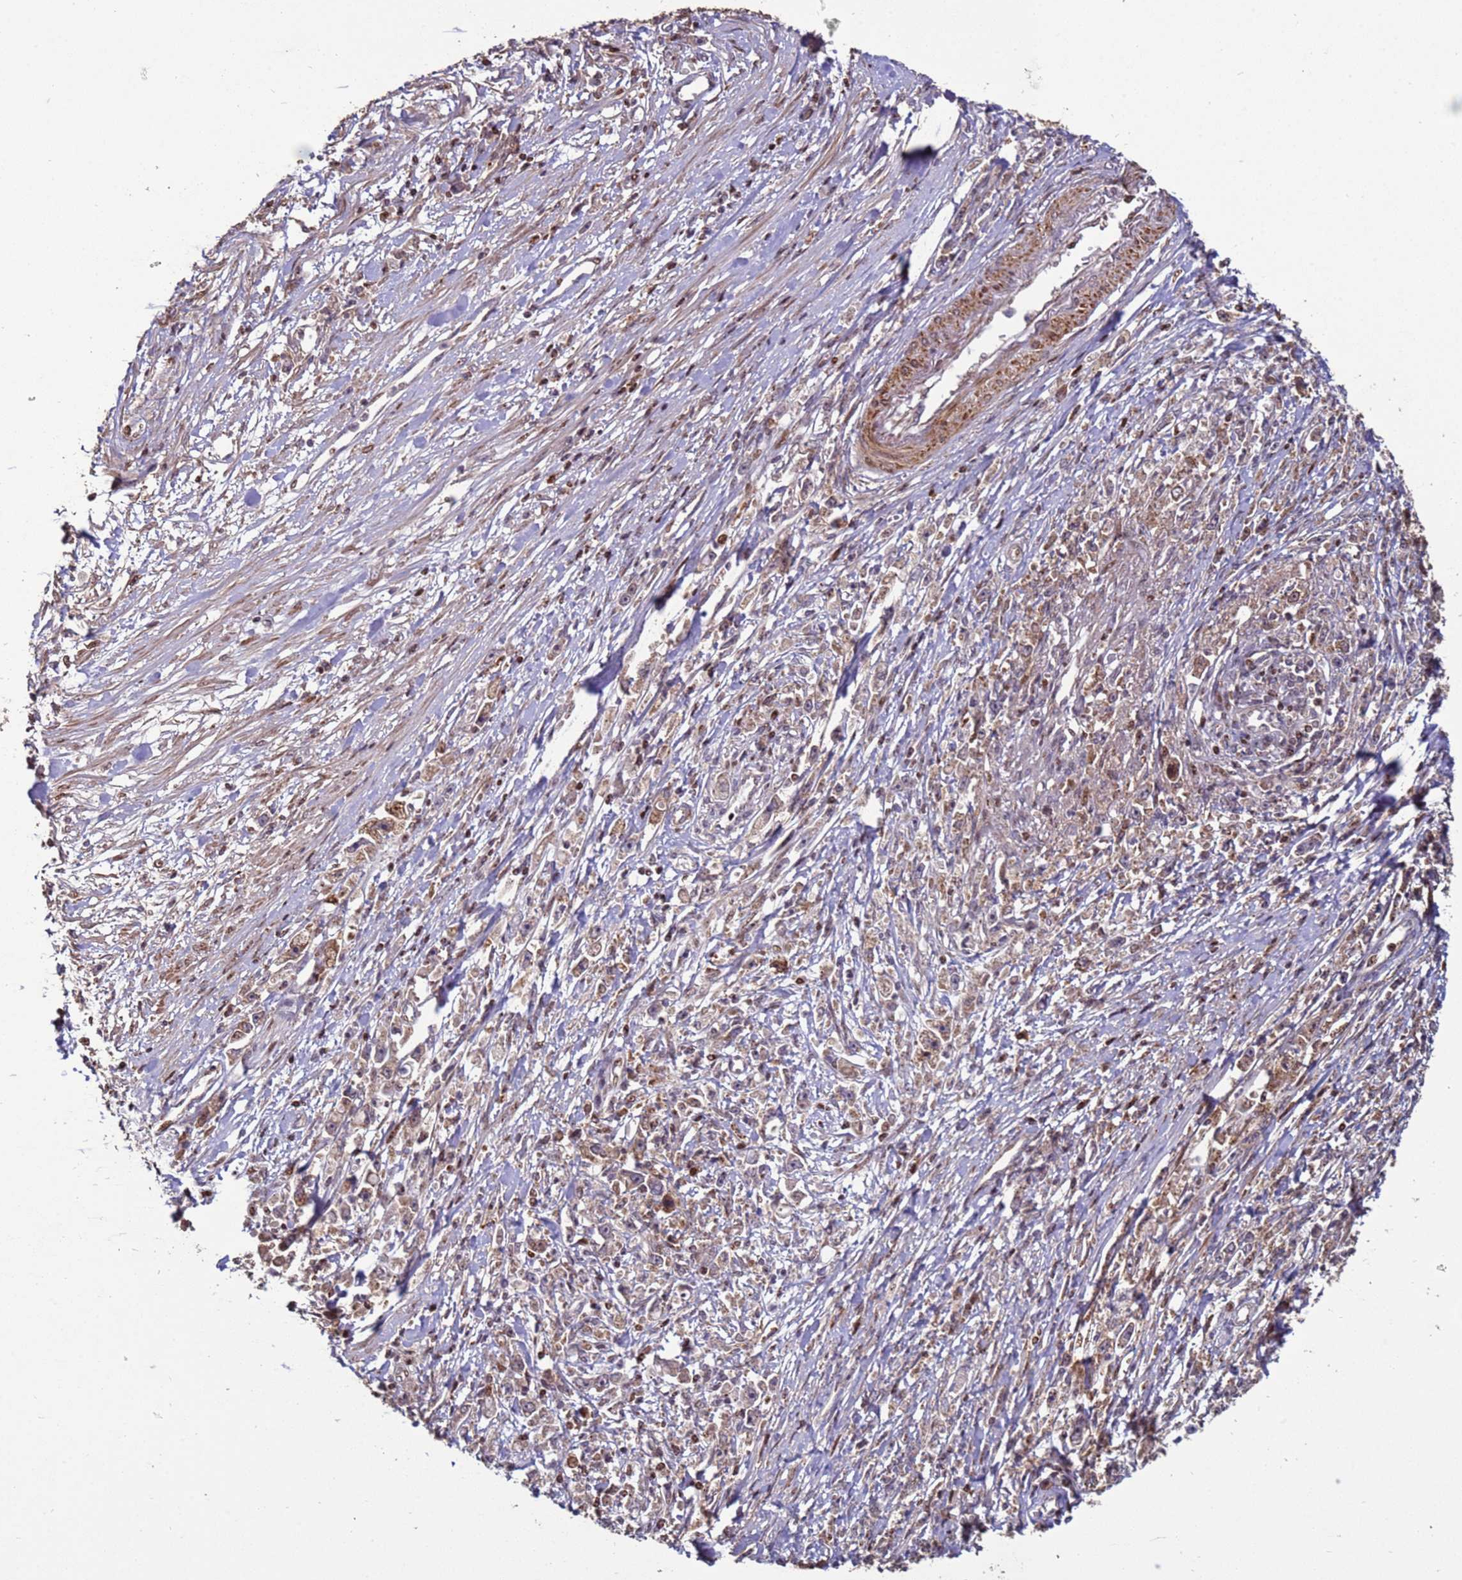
{"staining": {"intensity": "moderate", "quantity": ">75%", "location": "cytoplasmic/membranous,nuclear"}, "tissue": "stomach cancer", "cell_type": "Tumor cells", "image_type": "cancer", "snomed": [{"axis": "morphology", "description": "Adenocarcinoma, NOS"}, {"axis": "topography", "description": "Stomach"}], "caption": "Protein expression analysis of stomach cancer shows moderate cytoplasmic/membranous and nuclear staining in approximately >75% of tumor cells.", "gene": "HGH1", "patient": {"sex": "female", "age": 59}}